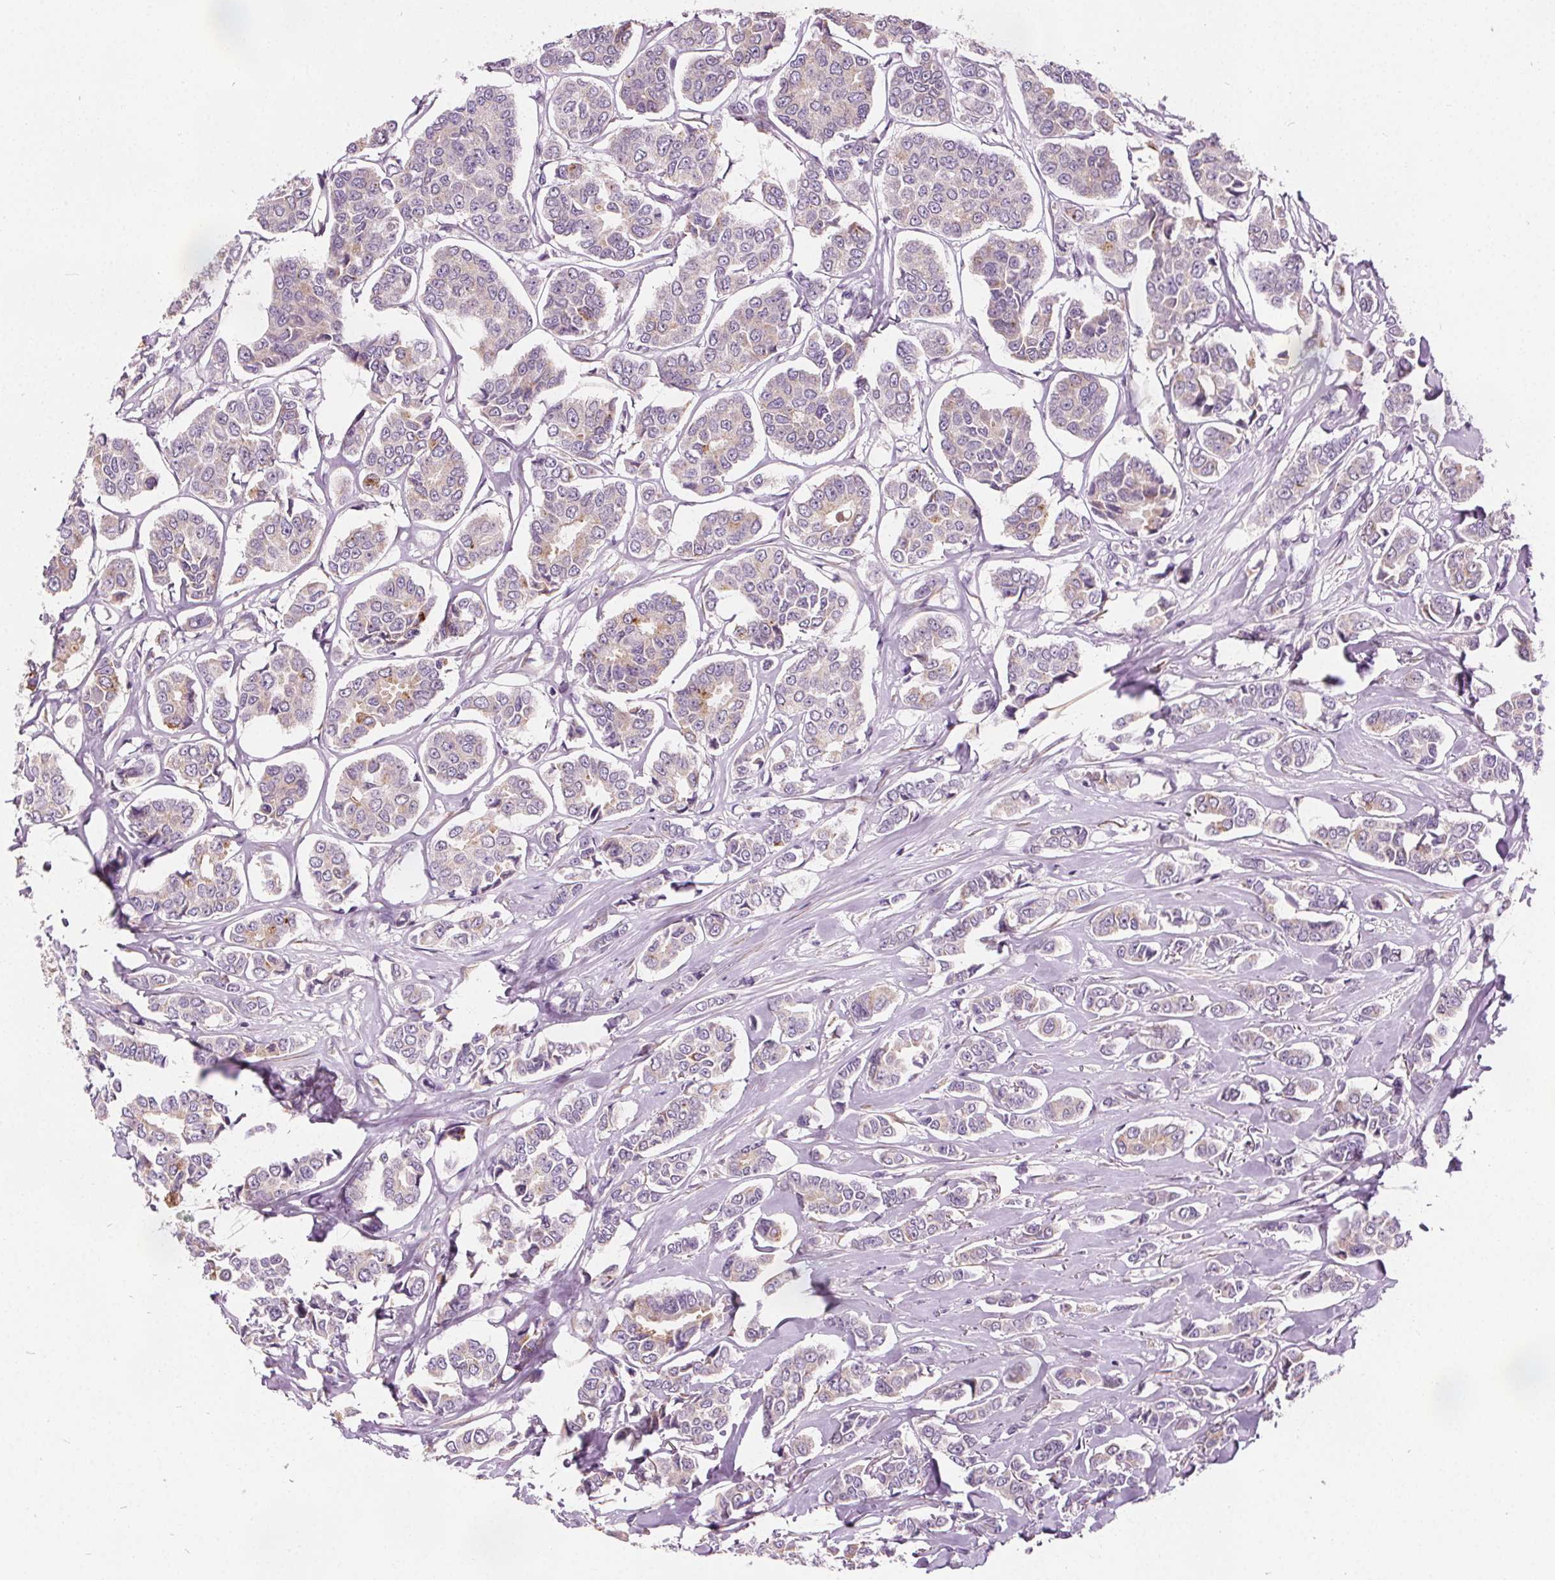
{"staining": {"intensity": "moderate", "quantity": "<25%", "location": "cytoplasmic/membranous"}, "tissue": "breast cancer", "cell_type": "Tumor cells", "image_type": "cancer", "snomed": [{"axis": "morphology", "description": "Duct carcinoma"}, {"axis": "topography", "description": "Breast"}], "caption": "Immunohistochemical staining of human intraductal carcinoma (breast) shows moderate cytoplasmic/membranous protein staining in approximately <25% of tumor cells.", "gene": "ACOX2", "patient": {"sex": "female", "age": 94}}